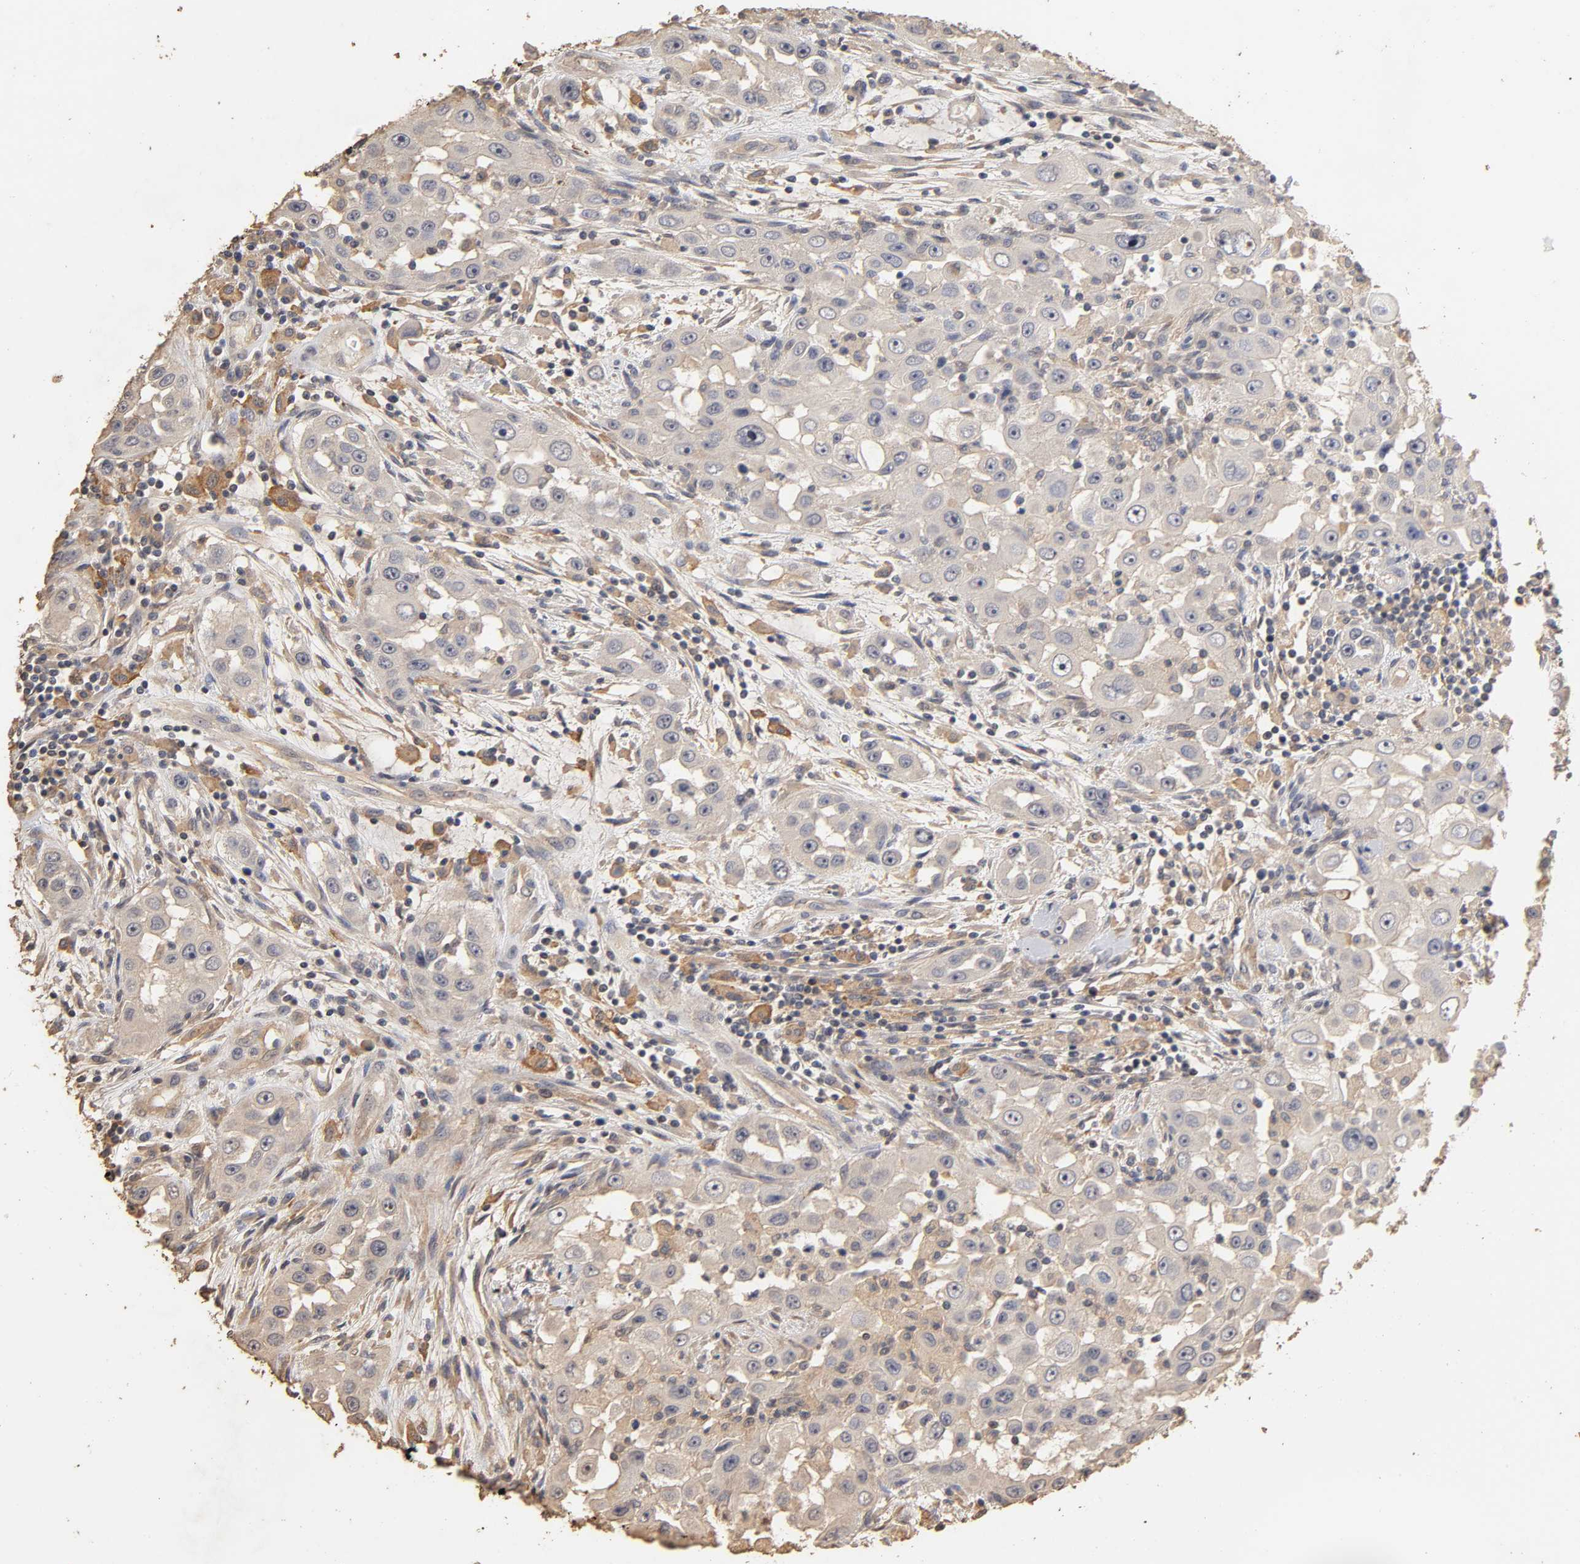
{"staining": {"intensity": "negative", "quantity": "none", "location": "none"}, "tissue": "head and neck cancer", "cell_type": "Tumor cells", "image_type": "cancer", "snomed": [{"axis": "morphology", "description": "Carcinoma, NOS"}, {"axis": "topography", "description": "Head-Neck"}], "caption": "A micrograph of head and neck cancer (carcinoma) stained for a protein demonstrates no brown staining in tumor cells.", "gene": "VSIG4", "patient": {"sex": "male", "age": 87}}